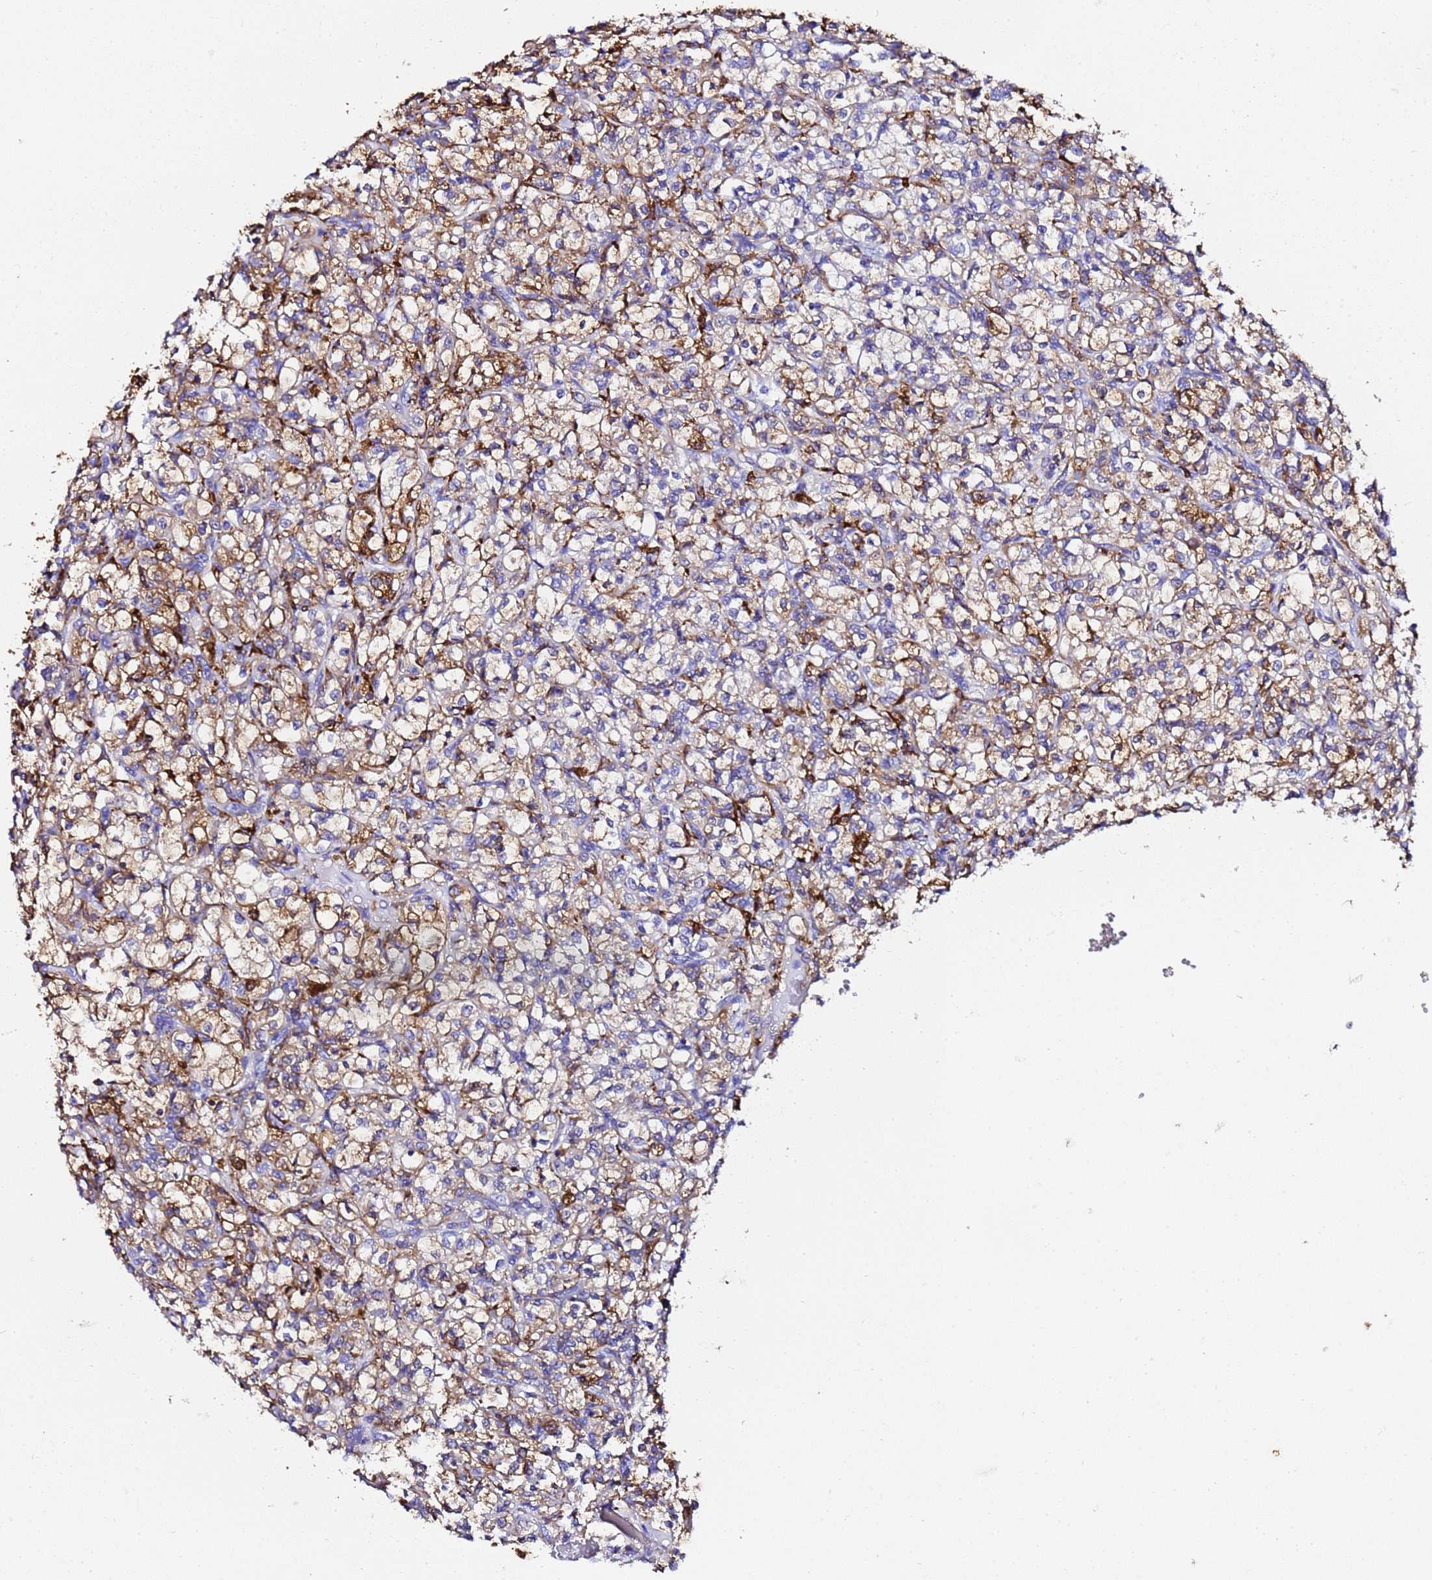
{"staining": {"intensity": "moderate", "quantity": "25%-75%", "location": "cytoplasmic/membranous"}, "tissue": "renal cancer", "cell_type": "Tumor cells", "image_type": "cancer", "snomed": [{"axis": "morphology", "description": "Adenocarcinoma, NOS"}, {"axis": "topography", "description": "Kidney"}], "caption": "This micrograph displays IHC staining of renal adenocarcinoma, with medium moderate cytoplasmic/membranous positivity in approximately 25%-75% of tumor cells.", "gene": "FTL", "patient": {"sex": "female", "age": 69}}